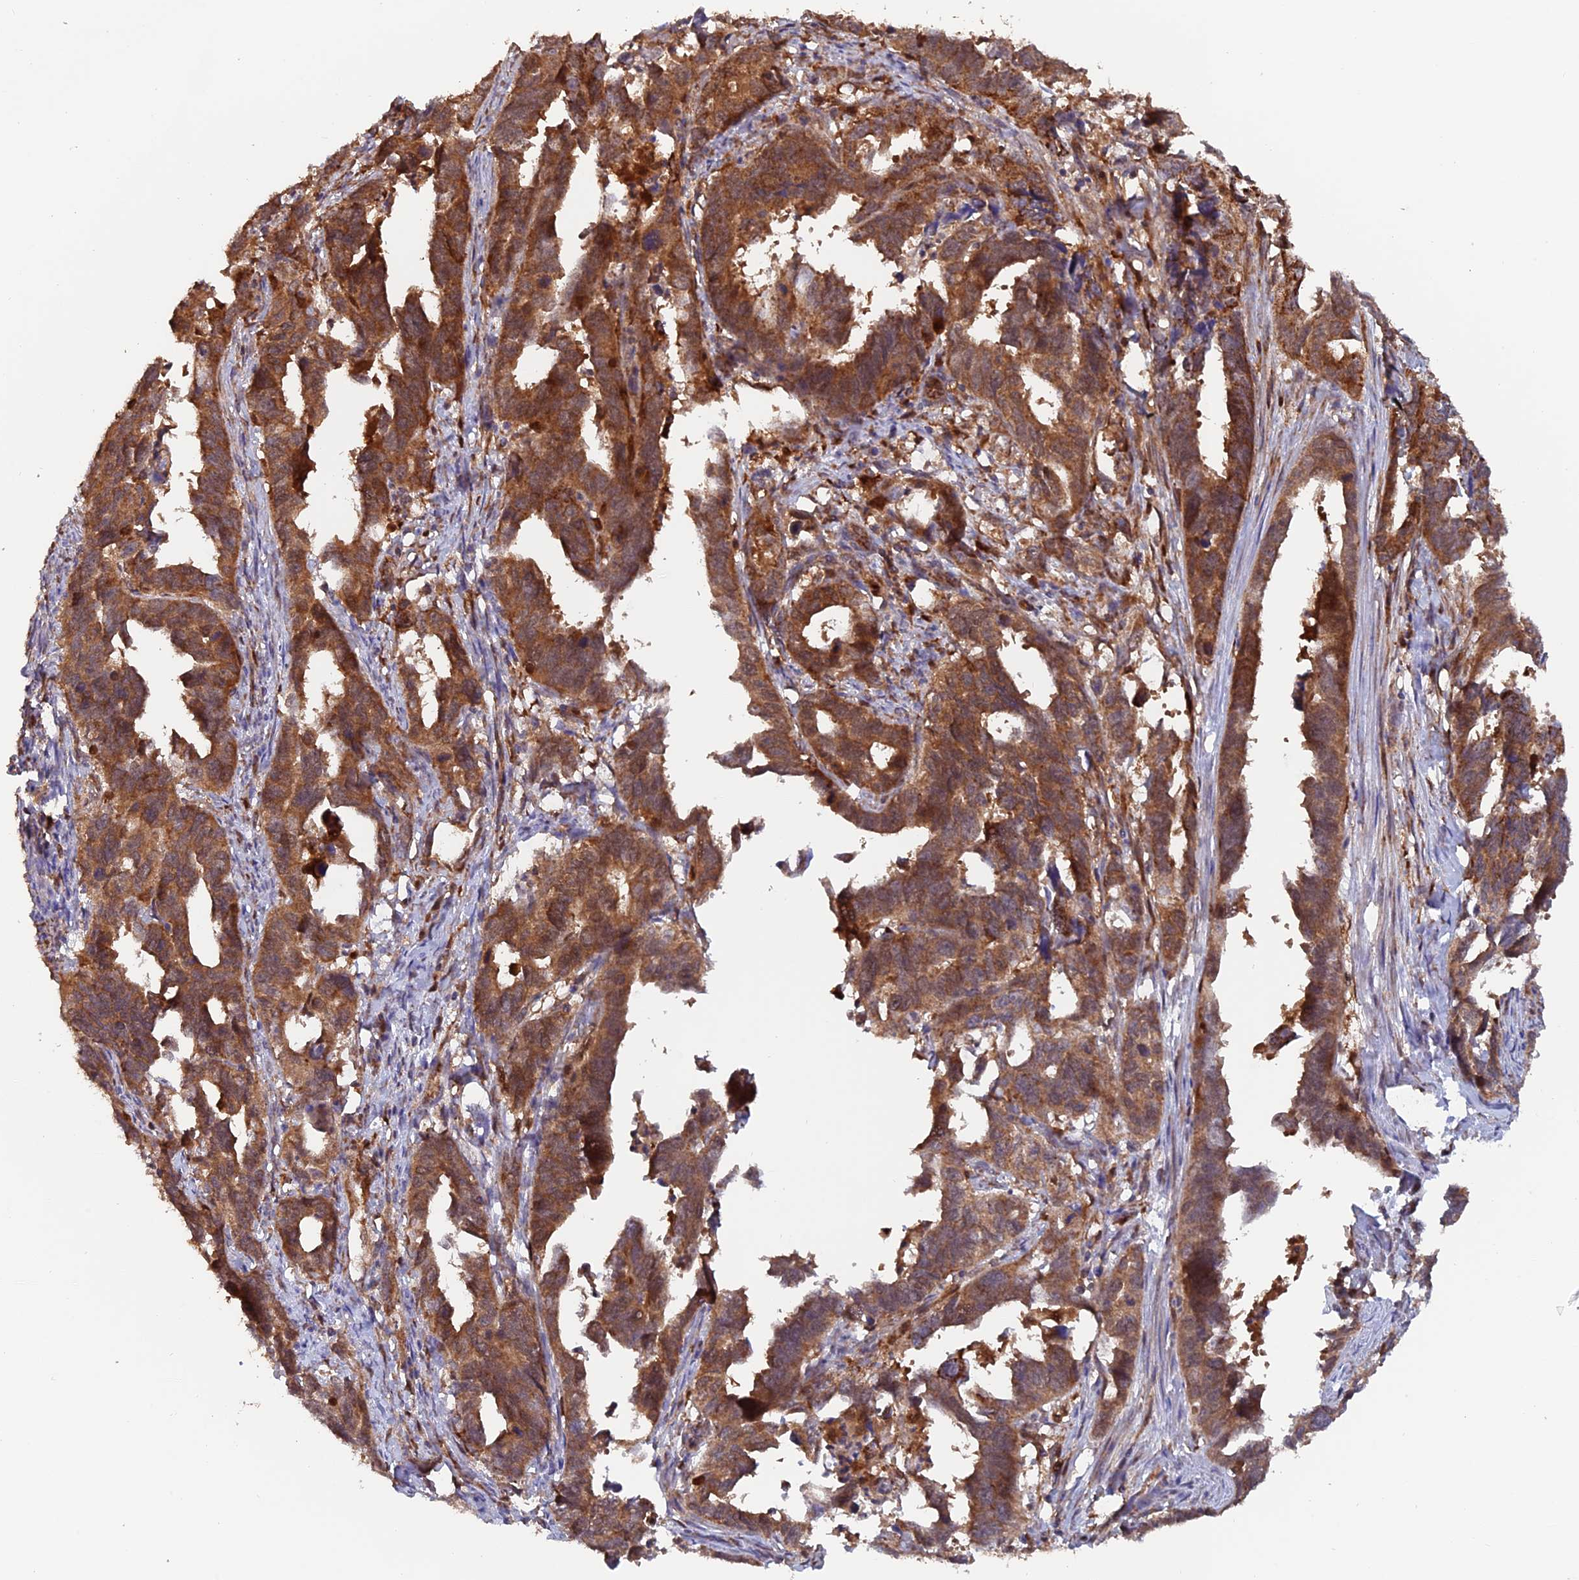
{"staining": {"intensity": "strong", "quantity": ">75%", "location": "cytoplasmic/membranous"}, "tissue": "endometrial cancer", "cell_type": "Tumor cells", "image_type": "cancer", "snomed": [{"axis": "morphology", "description": "Adenocarcinoma, NOS"}, {"axis": "topography", "description": "Endometrium"}], "caption": "The immunohistochemical stain labels strong cytoplasmic/membranous staining in tumor cells of endometrial cancer tissue. The staining is performed using DAB (3,3'-diaminobenzidine) brown chromogen to label protein expression. The nuclei are counter-stained blue using hematoxylin.", "gene": "DTYMK", "patient": {"sex": "female", "age": 65}}